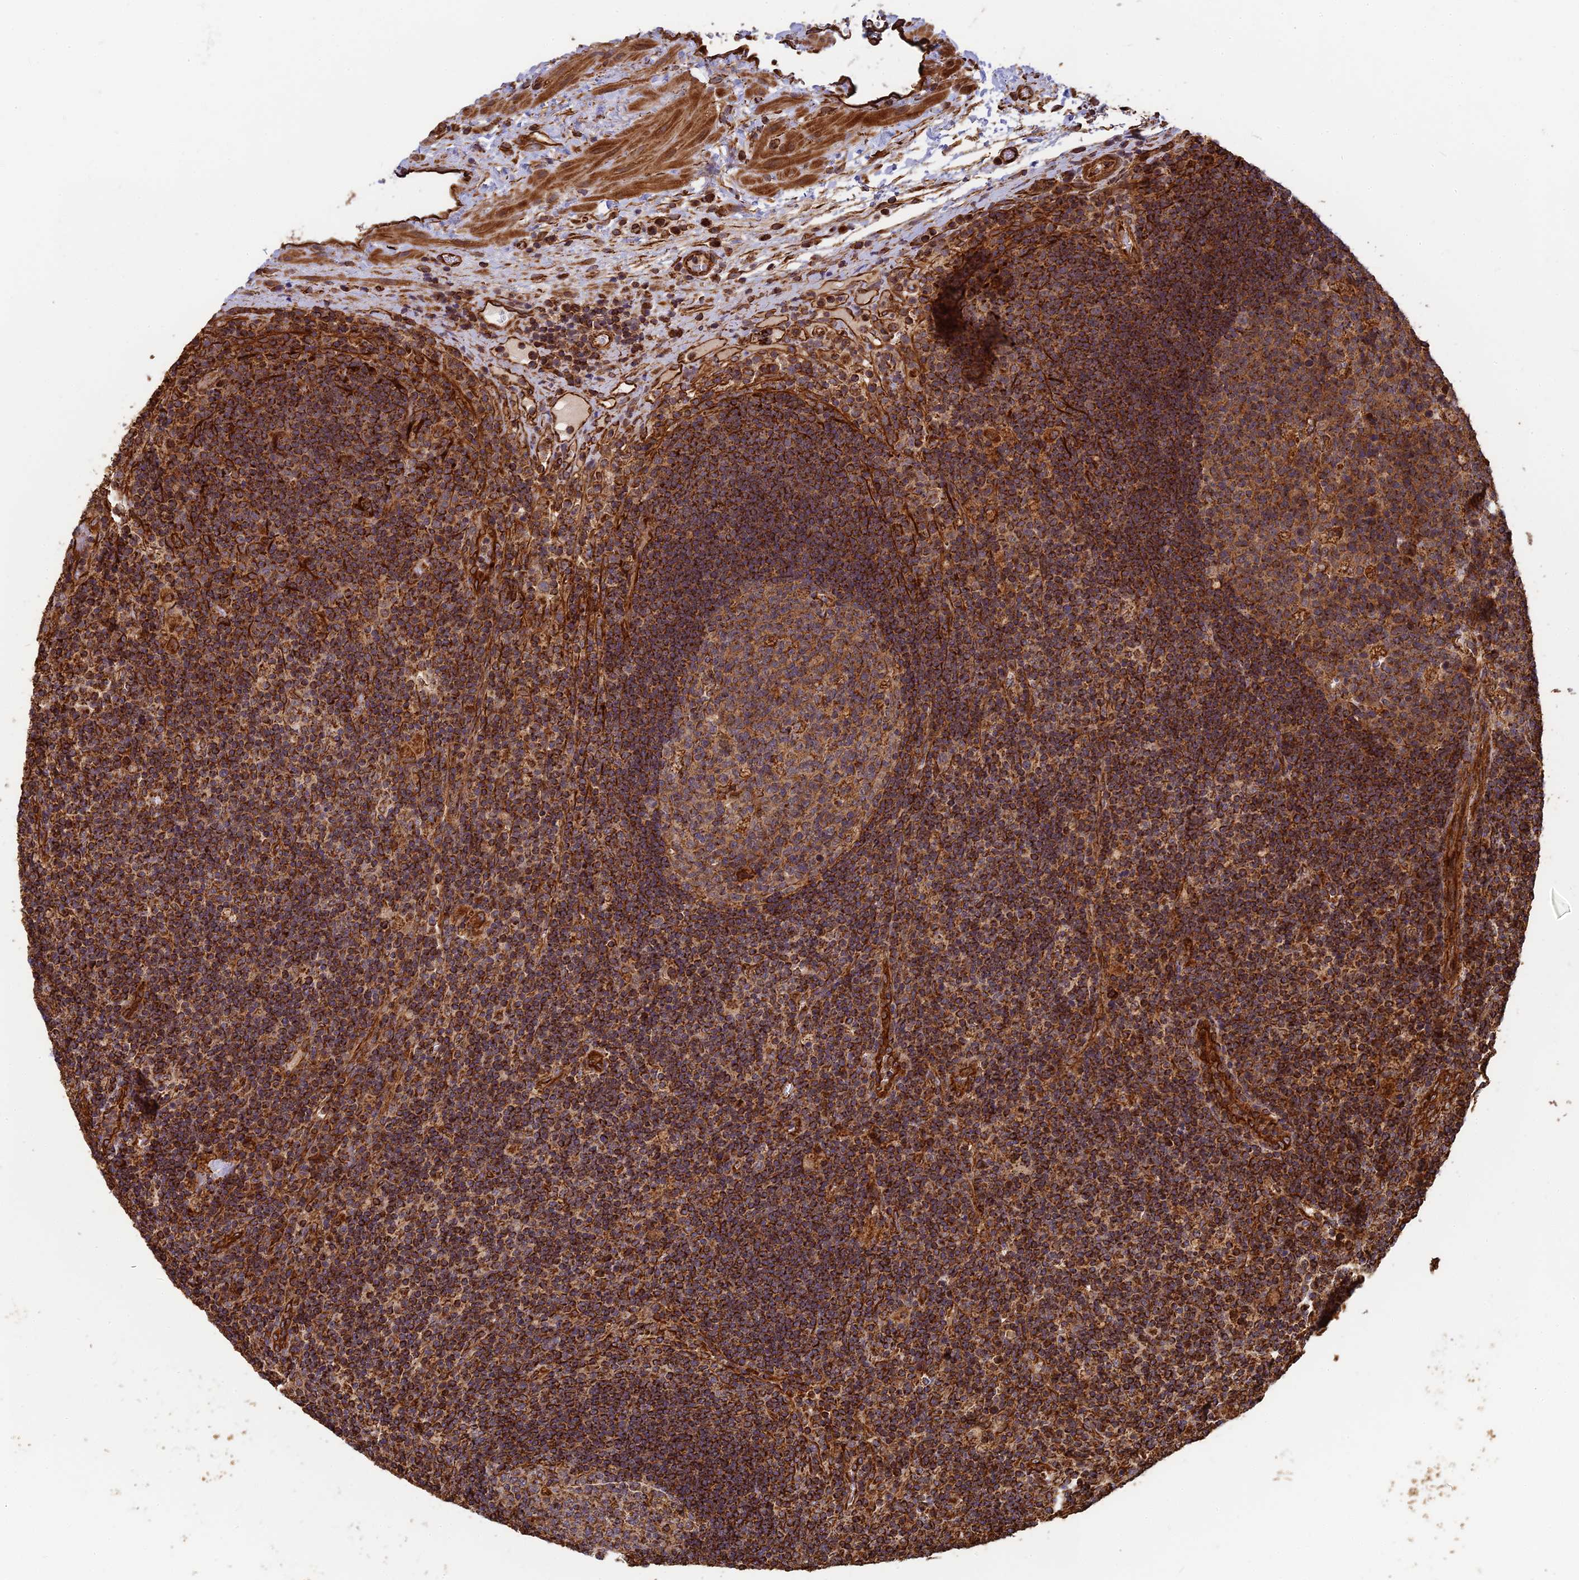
{"staining": {"intensity": "moderate", "quantity": ">75%", "location": "cytoplasmic/membranous"}, "tissue": "lymph node", "cell_type": "Germinal center cells", "image_type": "normal", "snomed": [{"axis": "morphology", "description": "Normal tissue, NOS"}, {"axis": "topography", "description": "Lymph node"}], "caption": "Immunohistochemistry (IHC) histopathology image of benign human lymph node stained for a protein (brown), which demonstrates medium levels of moderate cytoplasmic/membranous staining in approximately >75% of germinal center cells.", "gene": "DSTYK", "patient": {"sex": "male", "age": 58}}